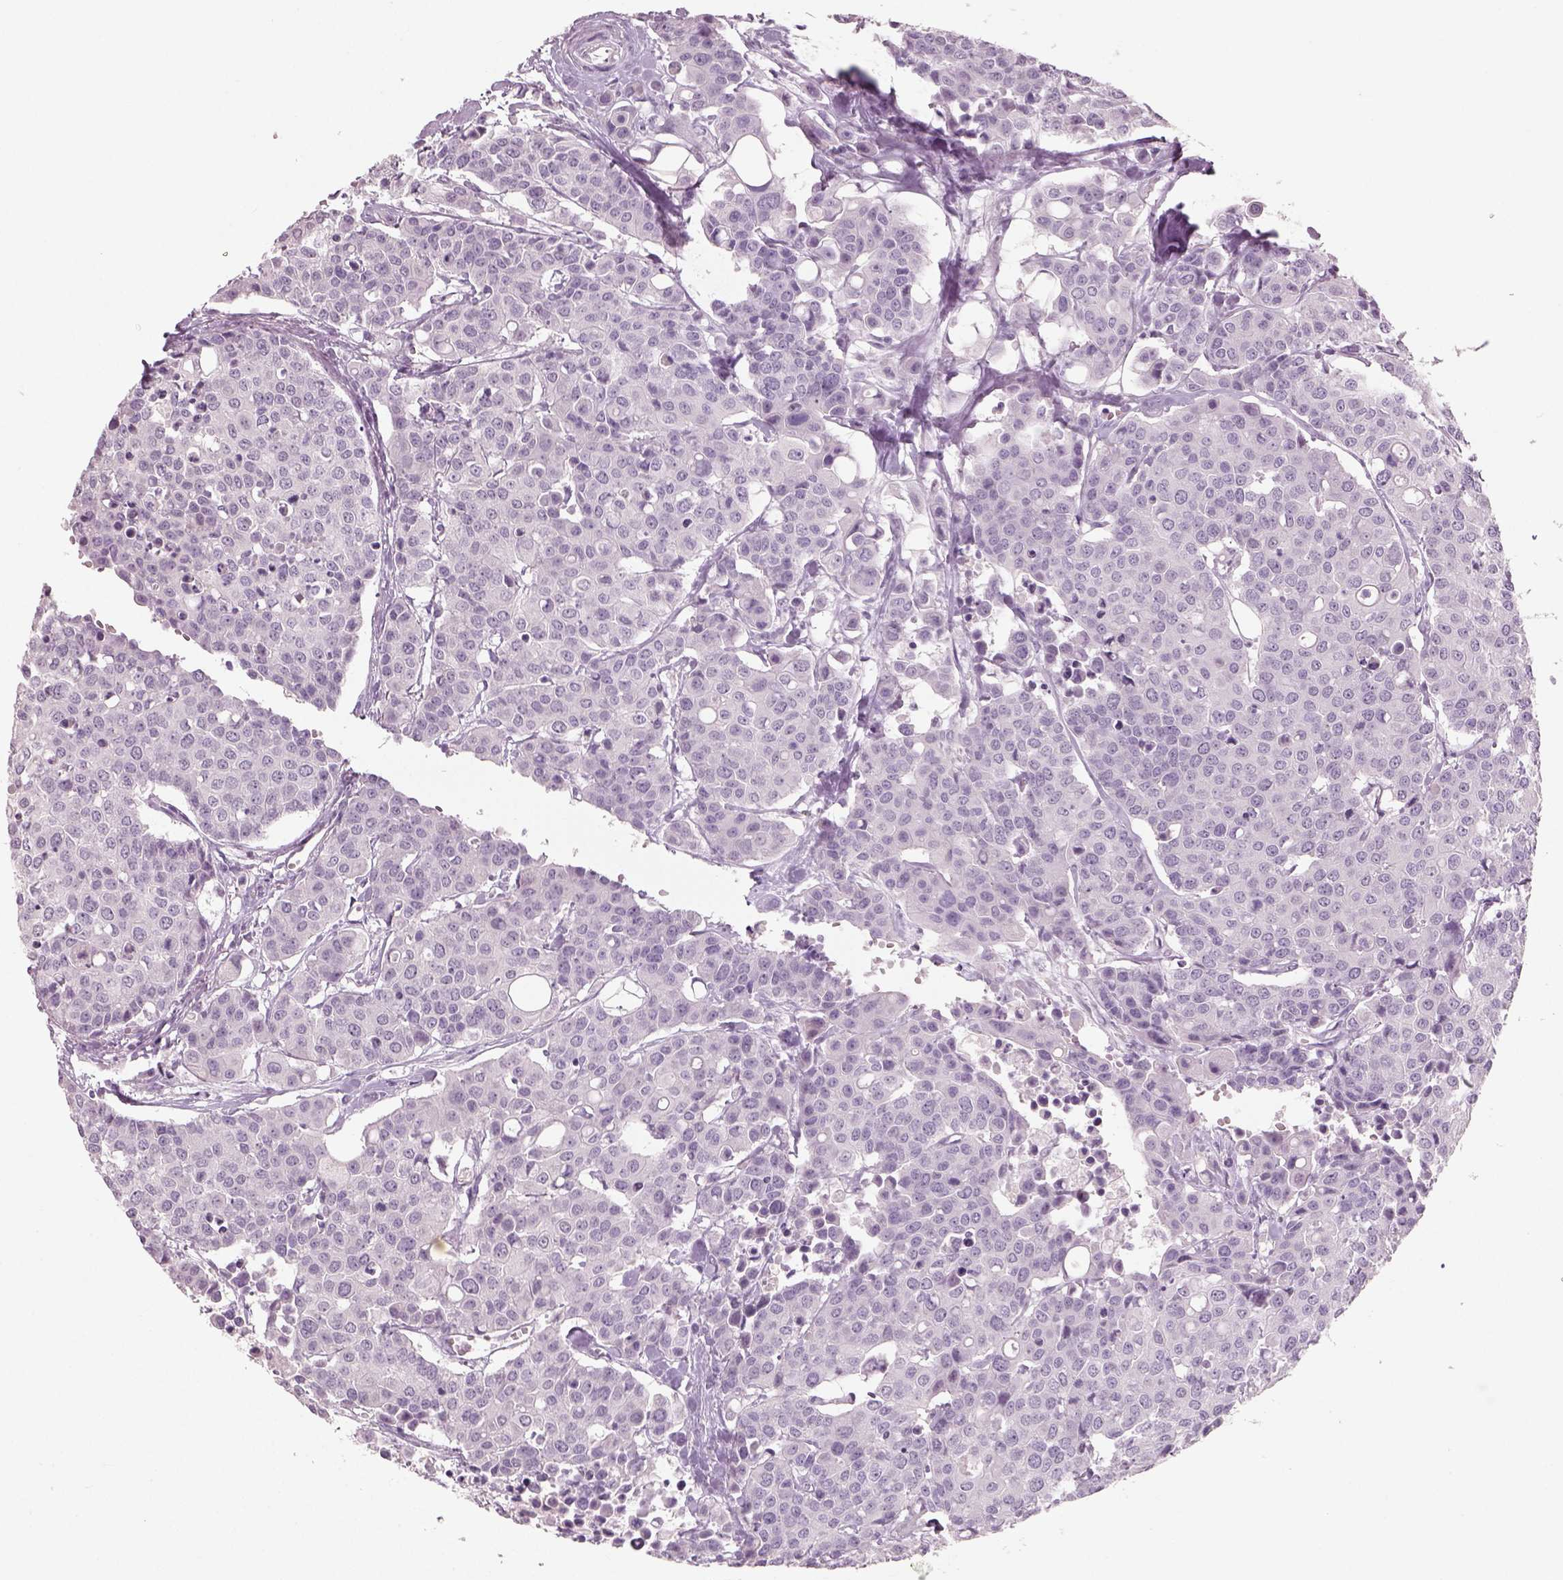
{"staining": {"intensity": "negative", "quantity": "none", "location": "none"}, "tissue": "carcinoid", "cell_type": "Tumor cells", "image_type": "cancer", "snomed": [{"axis": "morphology", "description": "Carcinoid, malignant, NOS"}, {"axis": "topography", "description": "Colon"}], "caption": "A histopathology image of malignant carcinoid stained for a protein shows no brown staining in tumor cells.", "gene": "SLC6A2", "patient": {"sex": "male", "age": 81}}